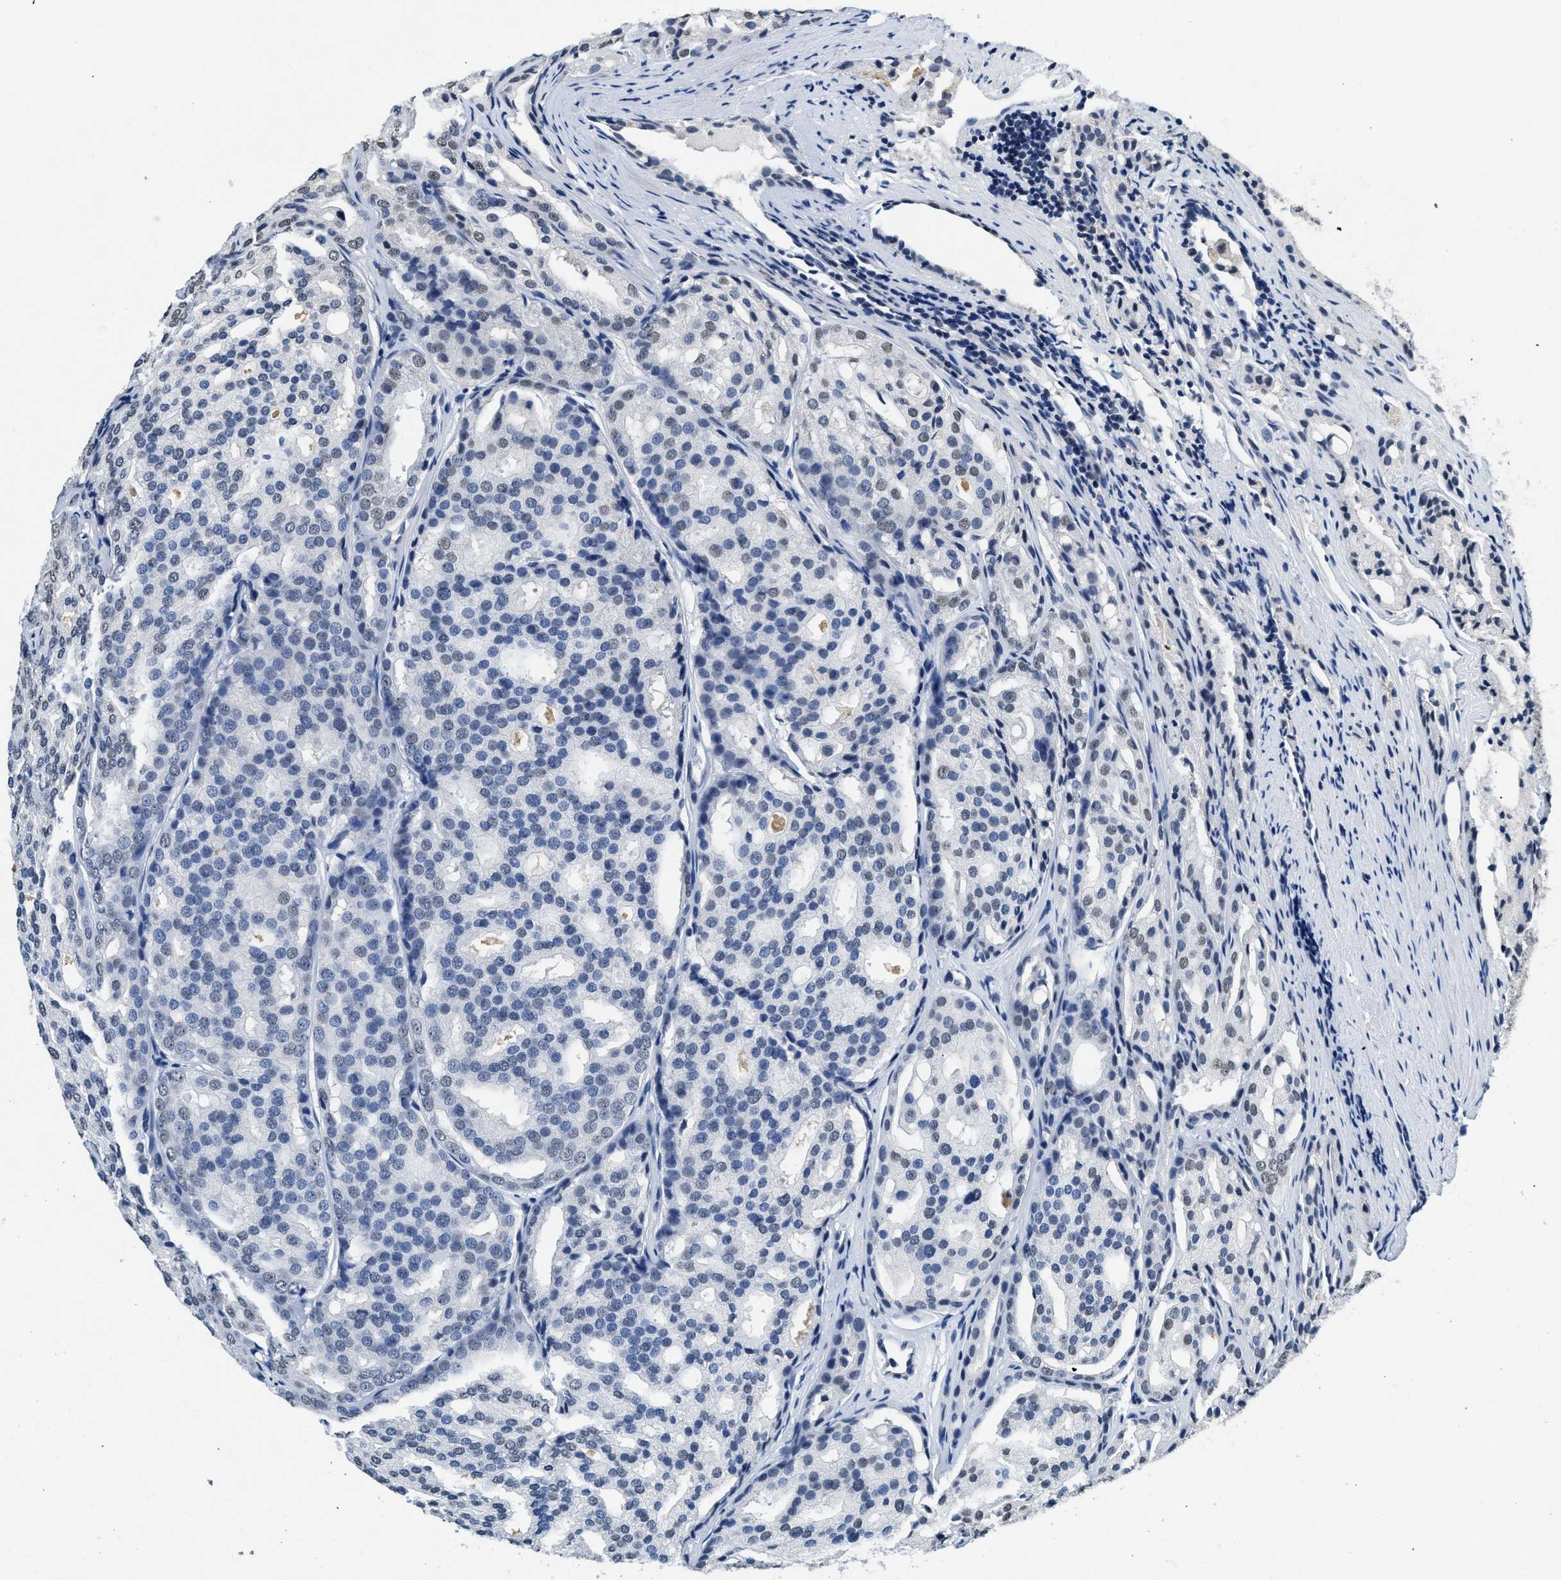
{"staining": {"intensity": "weak", "quantity": "<25%", "location": "nuclear"}, "tissue": "prostate cancer", "cell_type": "Tumor cells", "image_type": "cancer", "snomed": [{"axis": "morphology", "description": "Adenocarcinoma, High grade"}, {"axis": "topography", "description": "Prostate"}], "caption": "High power microscopy photomicrograph of an immunohistochemistry (IHC) histopathology image of adenocarcinoma (high-grade) (prostate), revealing no significant expression in tumor cells.", "gene": "SUPT16H", "patient": {"sex": "male", "age": 64}}